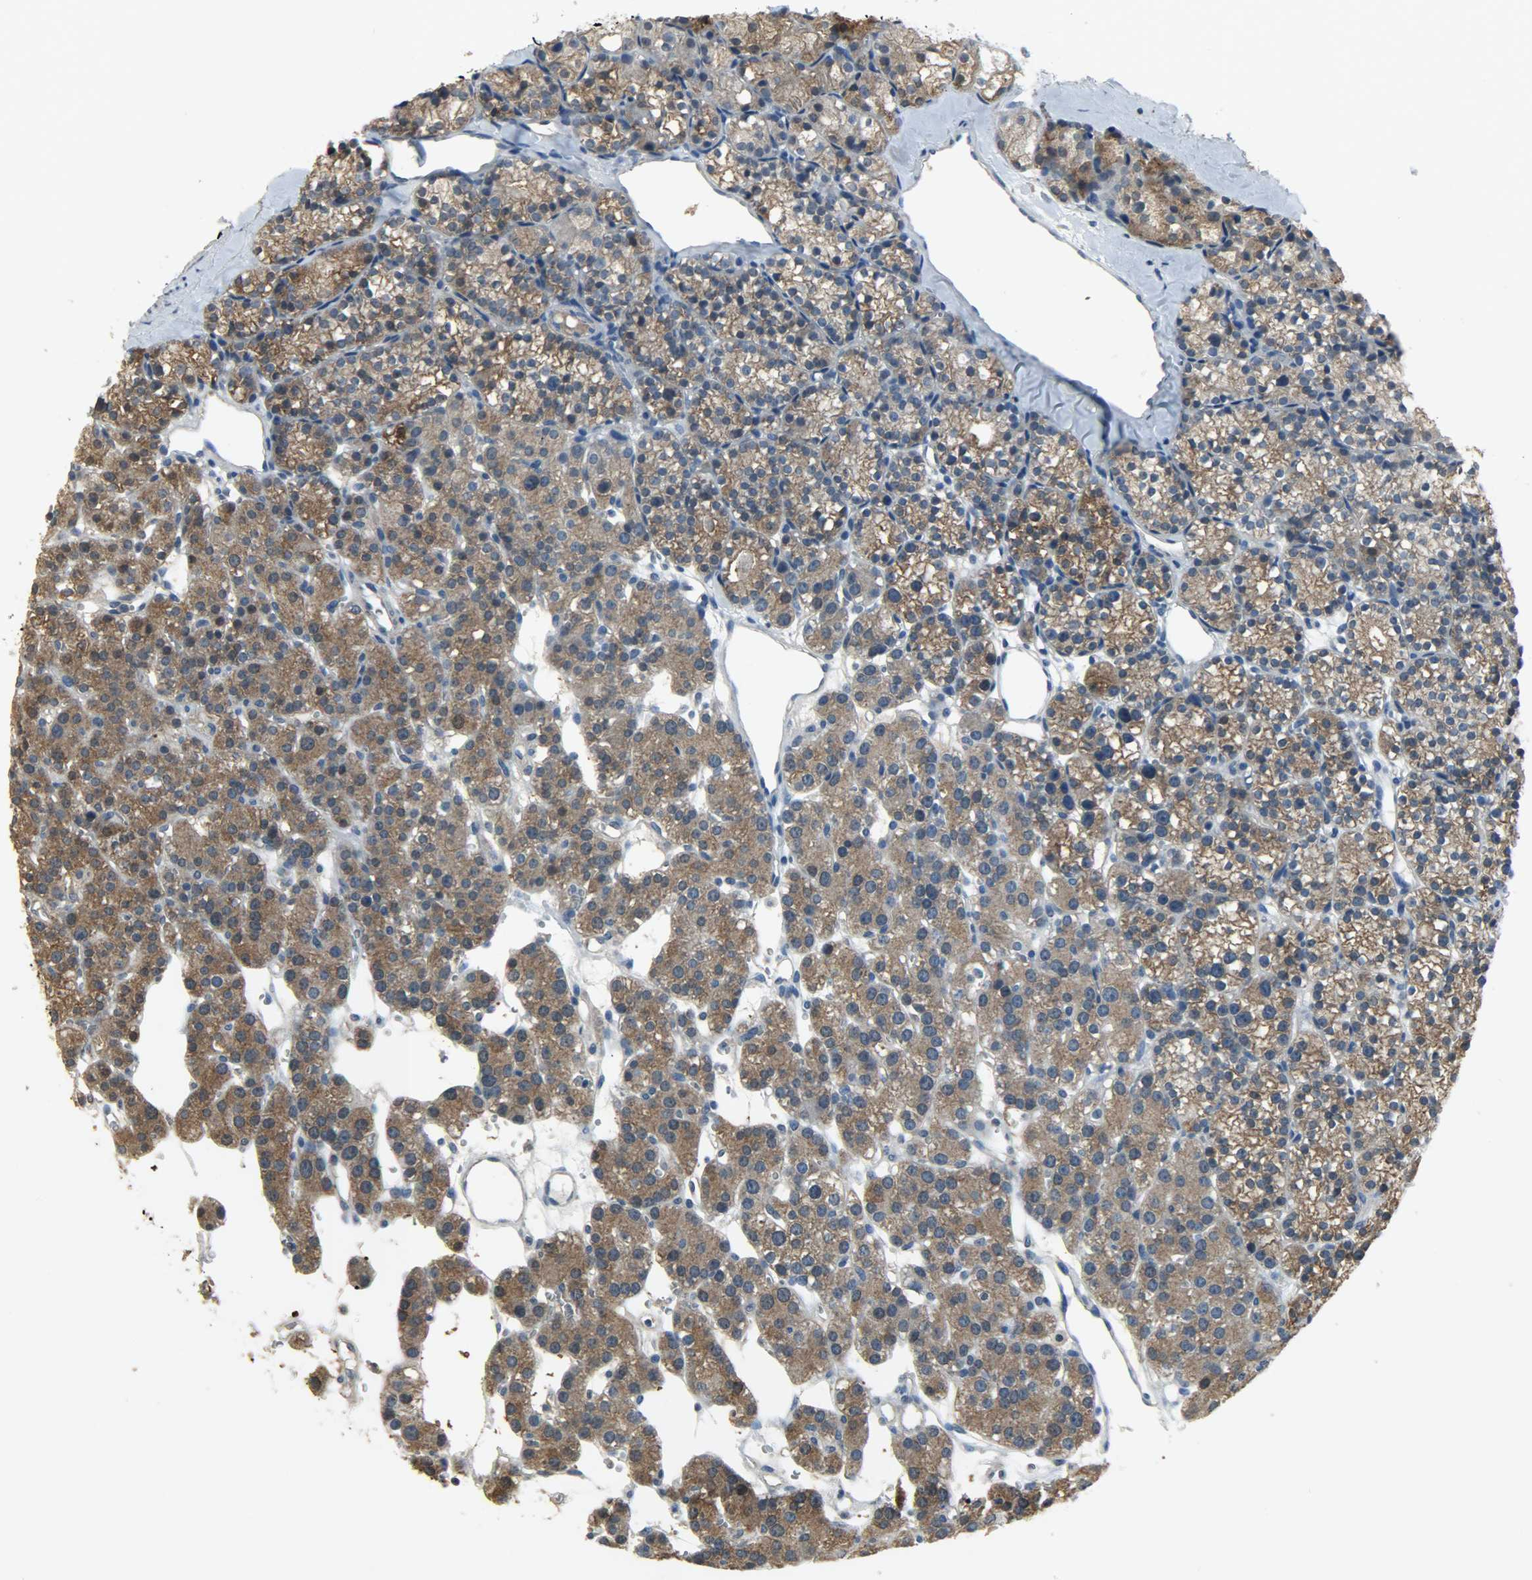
{"staining": {"intensity": "moderate", "quantity": ">75%", "location": "cytoplasmic/membranous"}, "tissue": "parathyroid gland", "cell_type": "Glandular cells", "image_type": "normal", "snomed": [{"axis": "morphology", "description": "Normal tissue, NOS"}, {"axis": "topography", "description": "Parathyroid gland"}], "caption": "Immunohistochemistry micrograph of normal parathyroid gland: parathyroid gland stained using IHC shows medium levels of moderate protein expression localized specifically in the cytoplasmic/membranous of glandular cells, appearing as a cytoplasmic/membranous brown color.", "gene": "LDHB", "patient": {"sex": "female", "age": 64}}